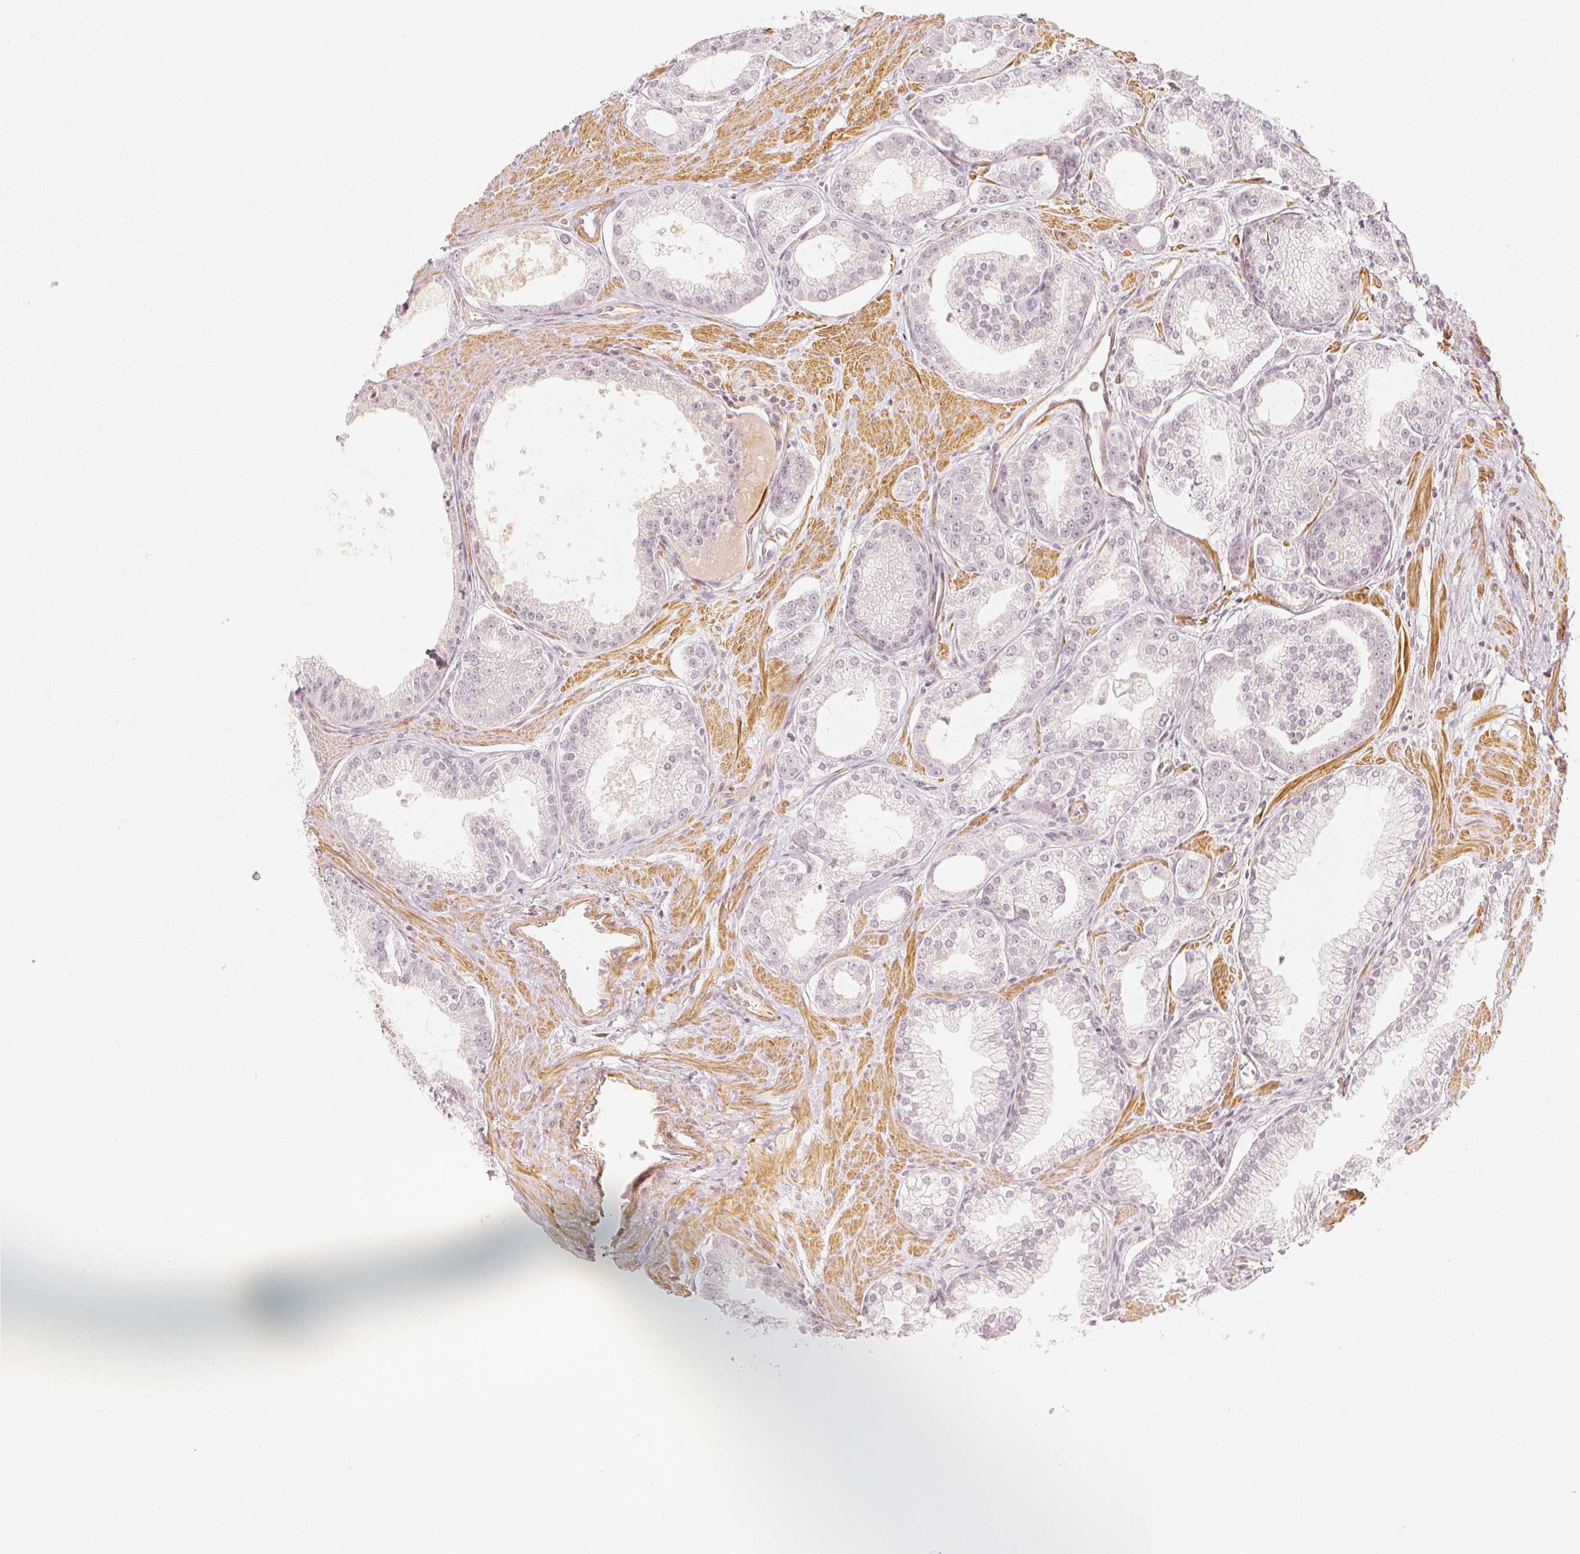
{"staining": {"intensity": "negative", "quantity": "none", "location": "none"}, "tissue": "prostate cancer", "cell_type": "Tumor cells", "image_type": "cancer", "snomed": [{"axis": "morphology", "description": "Adenocarcinoma, NOS"}, {"axis": "topography", "description": "Prostate"}], "caption": "The photomicrograph exhibits no staining of tumor cells in prostate adenocarcinoma.", "gene": "ARHGAP26", "patient": {"sex": "male", "age": 71}}